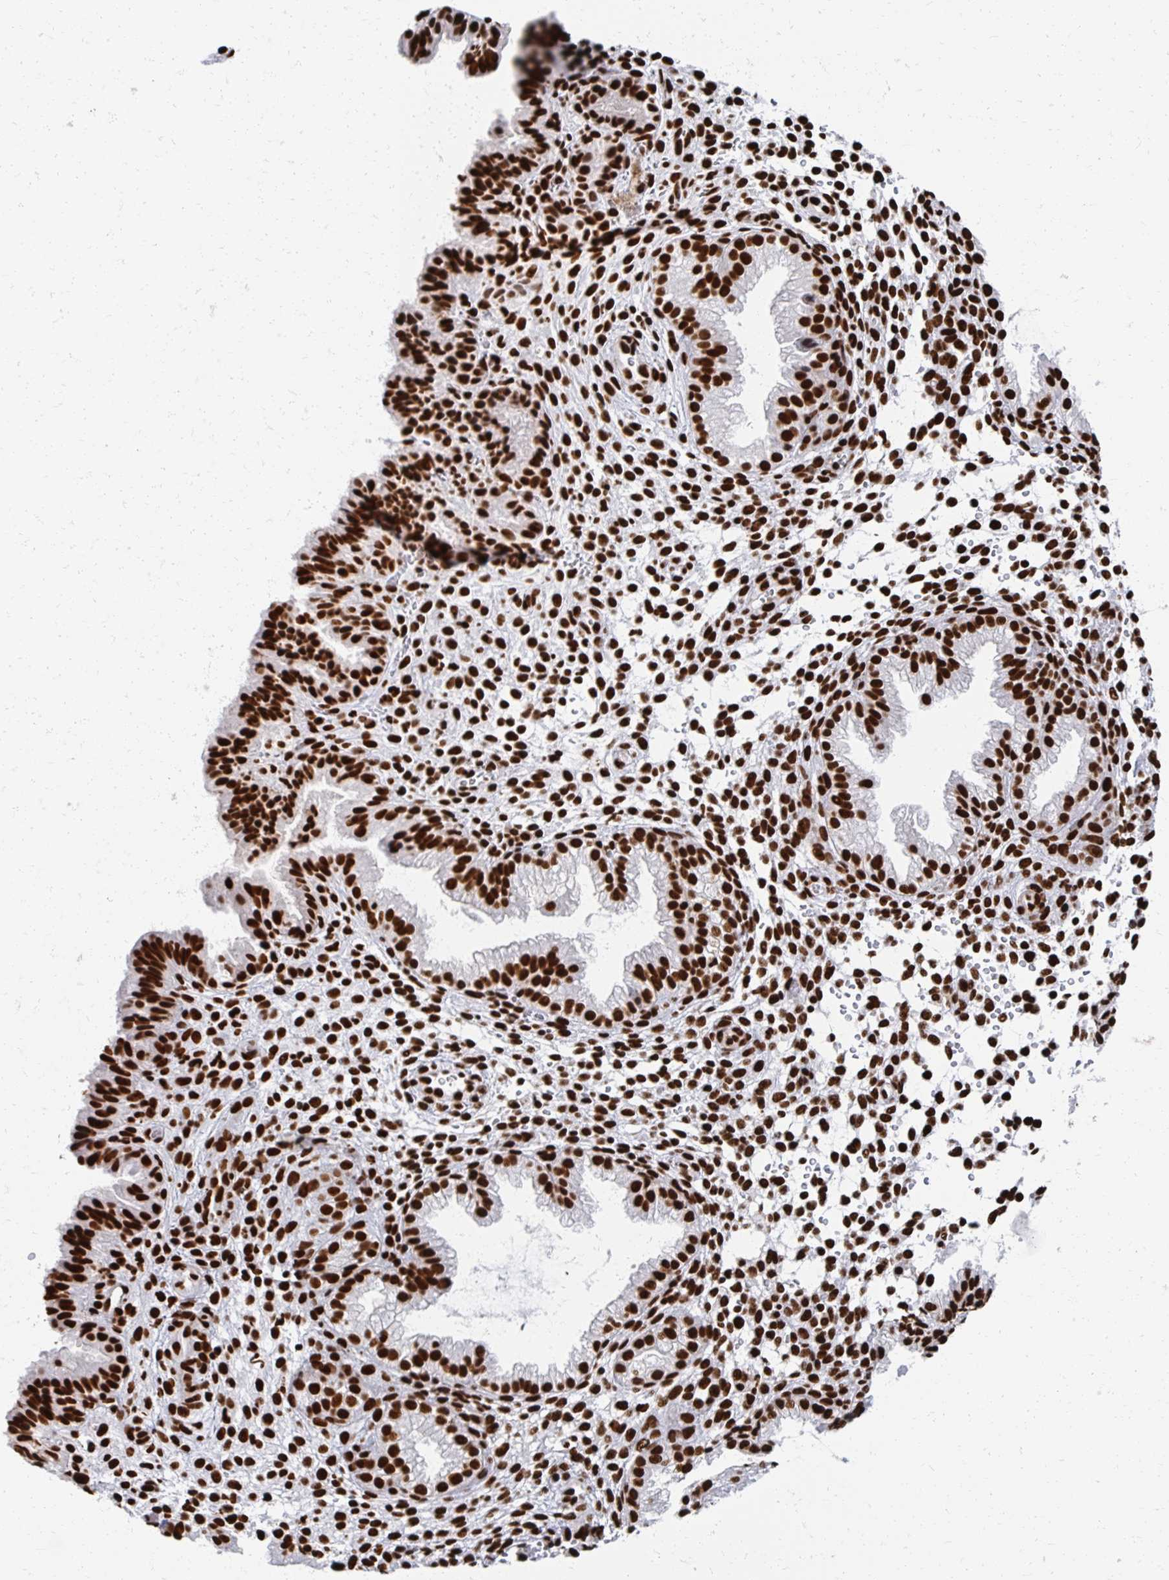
{"staining": {"intensity": "strong", "quantity": ">75%", "location": "nuclear"}, "tissue": "endometrium", "cell_type": "Cells in endometrial stroma", "image_type": "normal", "snomed": [{"axis": "morphology", "description": "Normal tissue, NOS"}, {"axis": "topography", "description": "Endometrium"}], "caption": "Strong nuclear protein staining is seen in approximately >75% of cells in endometrial stroma in endometrium.", "gene": "RBBP4", "patient": {"sex": "female", "age": 33}}